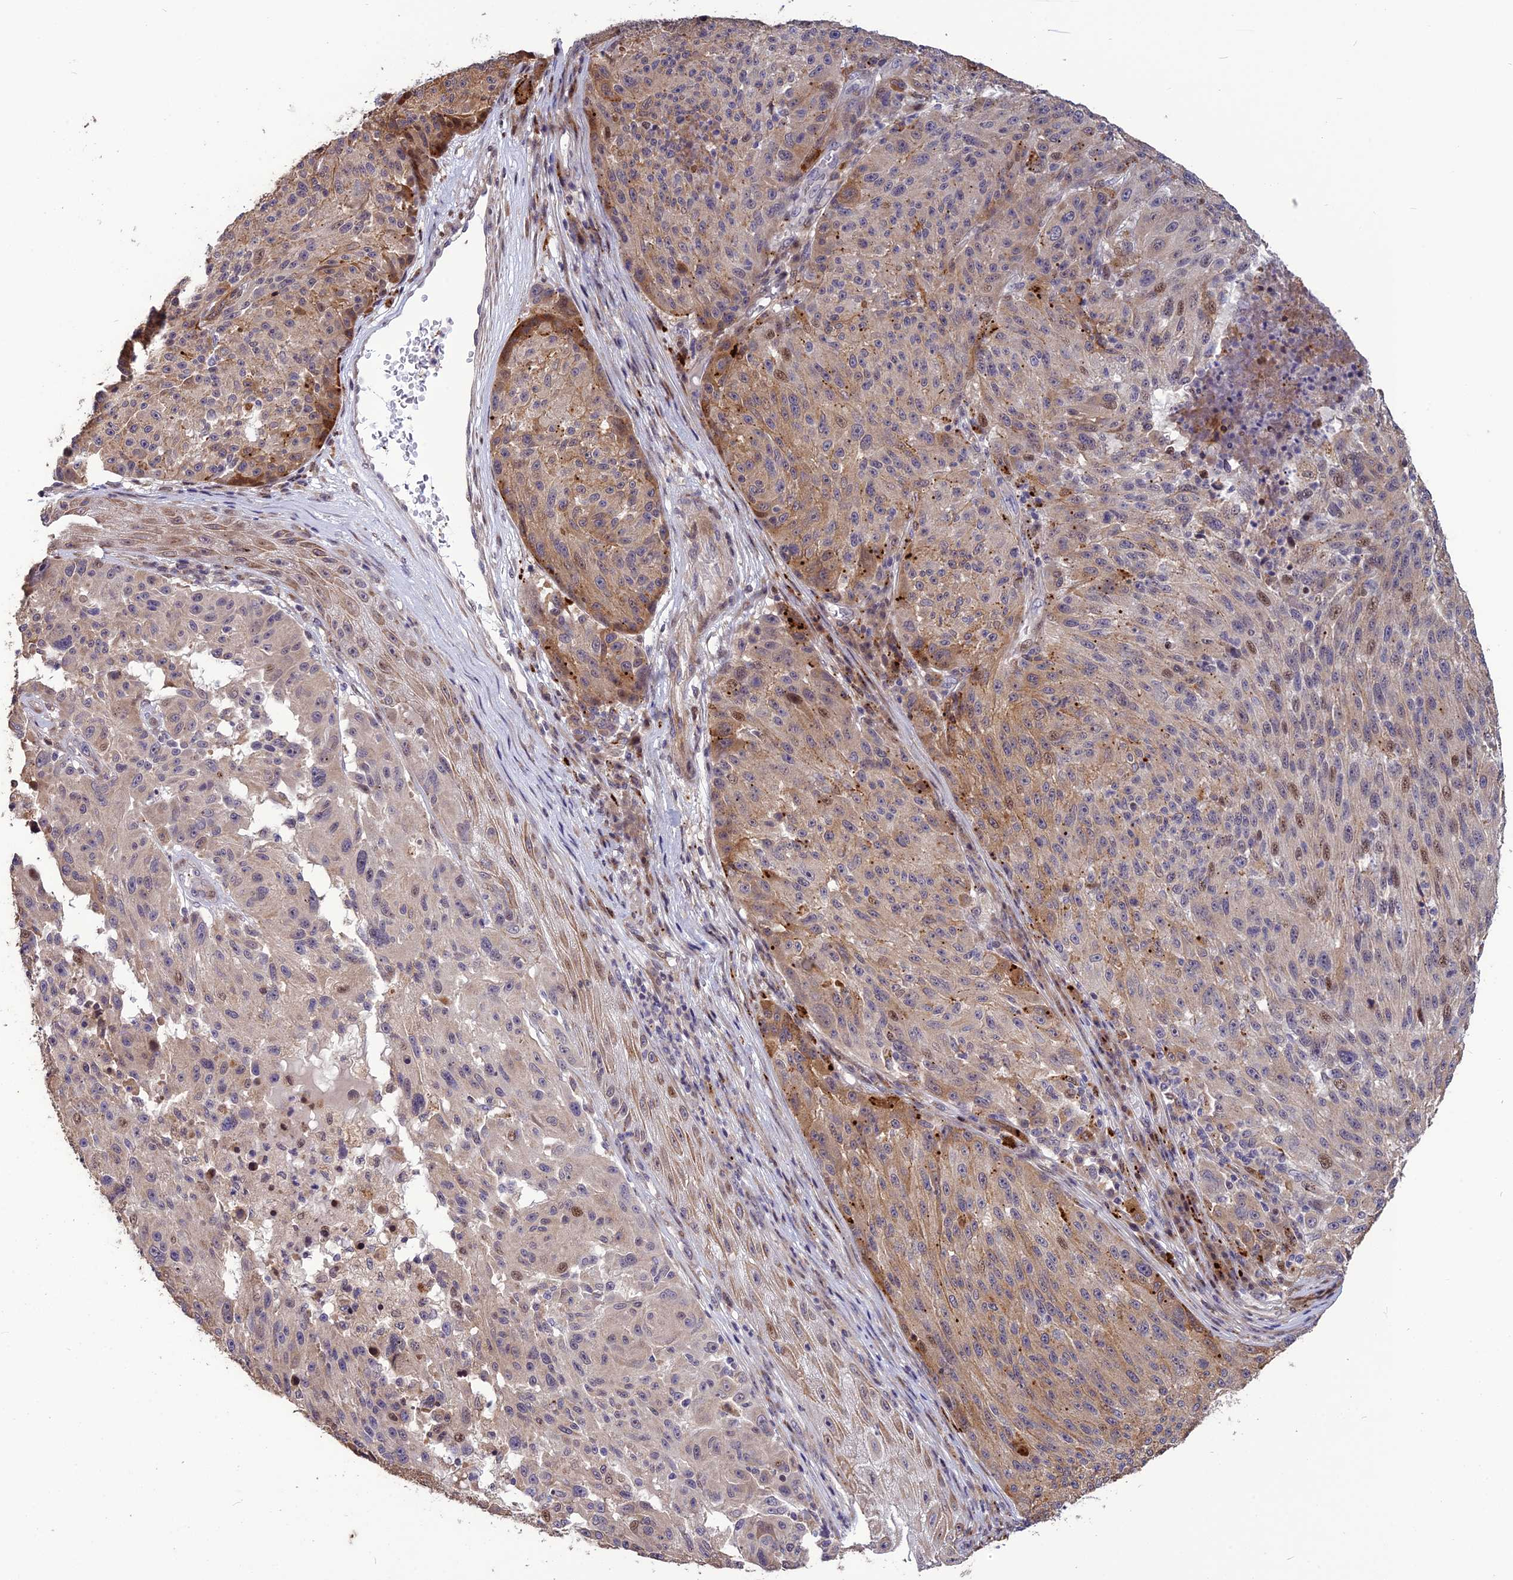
{"staining": {"intensity": "moderate", "quantity": "25%-75%", "location": "cytoplasmic/membranous"}, "tissue": "melanoma", "cell_type": "Tumor cells", "image_type": "cancer", "snomed": [{"axis": "morphology", "description": "Malignant melanoma, NOS"}, {"axis": "topography", "description": "Skin"}], "caption": "Moderate cytoplasmic/membranous protein expression is seen in about 25%-75% of tumor cells in malignant melanoma.", "gene": "SPG21", "patient": {"sex": "male", "age": 53}}